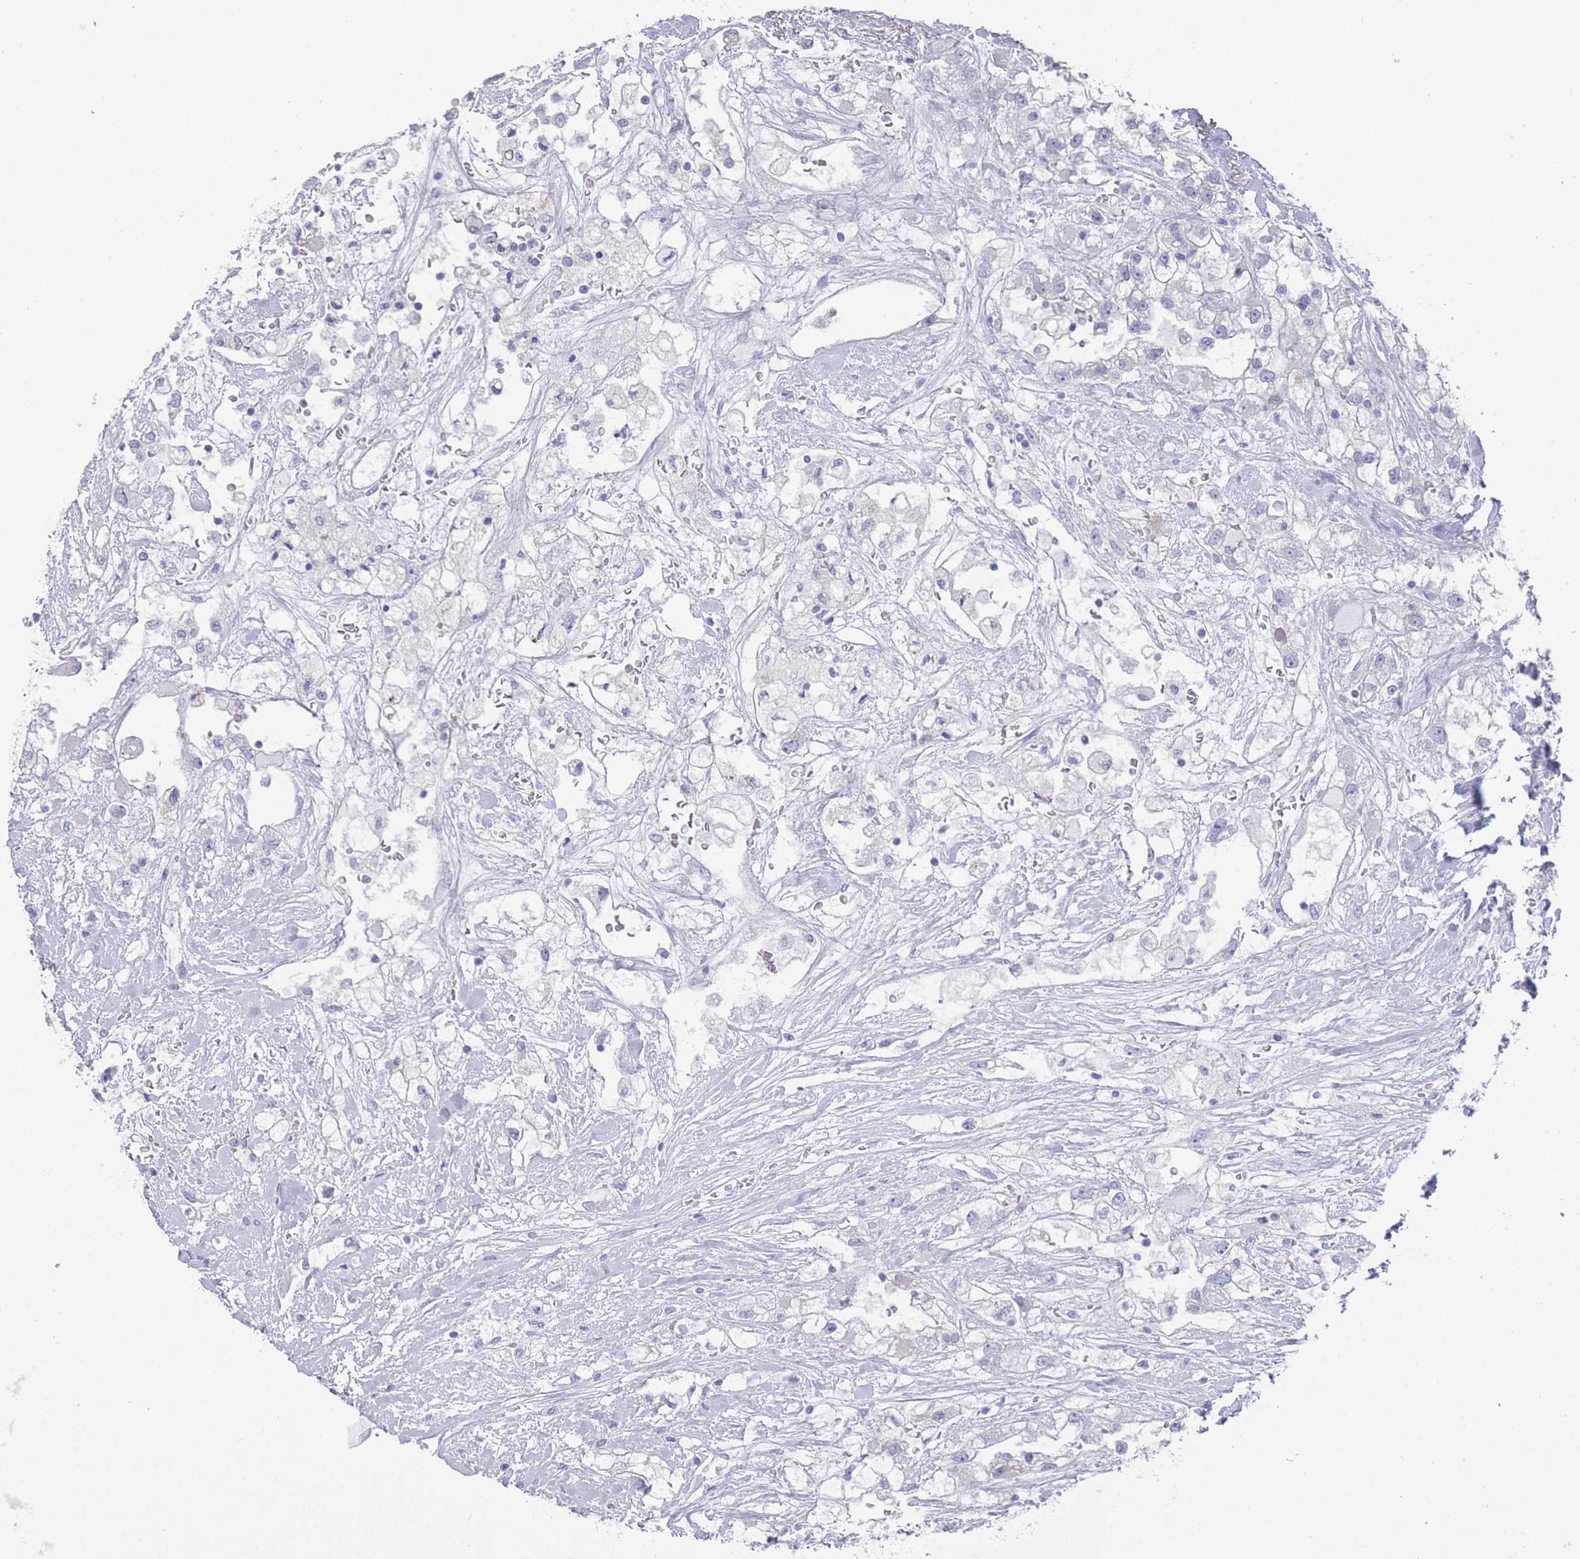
{"staining": {"intensity": "negative", "quantity": "none", "location": "none"}, "tissue": "renal cancer", "cell_type": "Tumor cells", "image_type": "cancer", "snomed": [{"axis": "morphology", "description": "Adenocarcinoma, NOS"}, {"axis": "topography", "description": "Kidney"}], "caption": "Image shows no significant protein staining in tumor cells of renal adenocarcinoma.", "gene": "CYP51A1", "patient": {"sex": "male", "age": 59}}